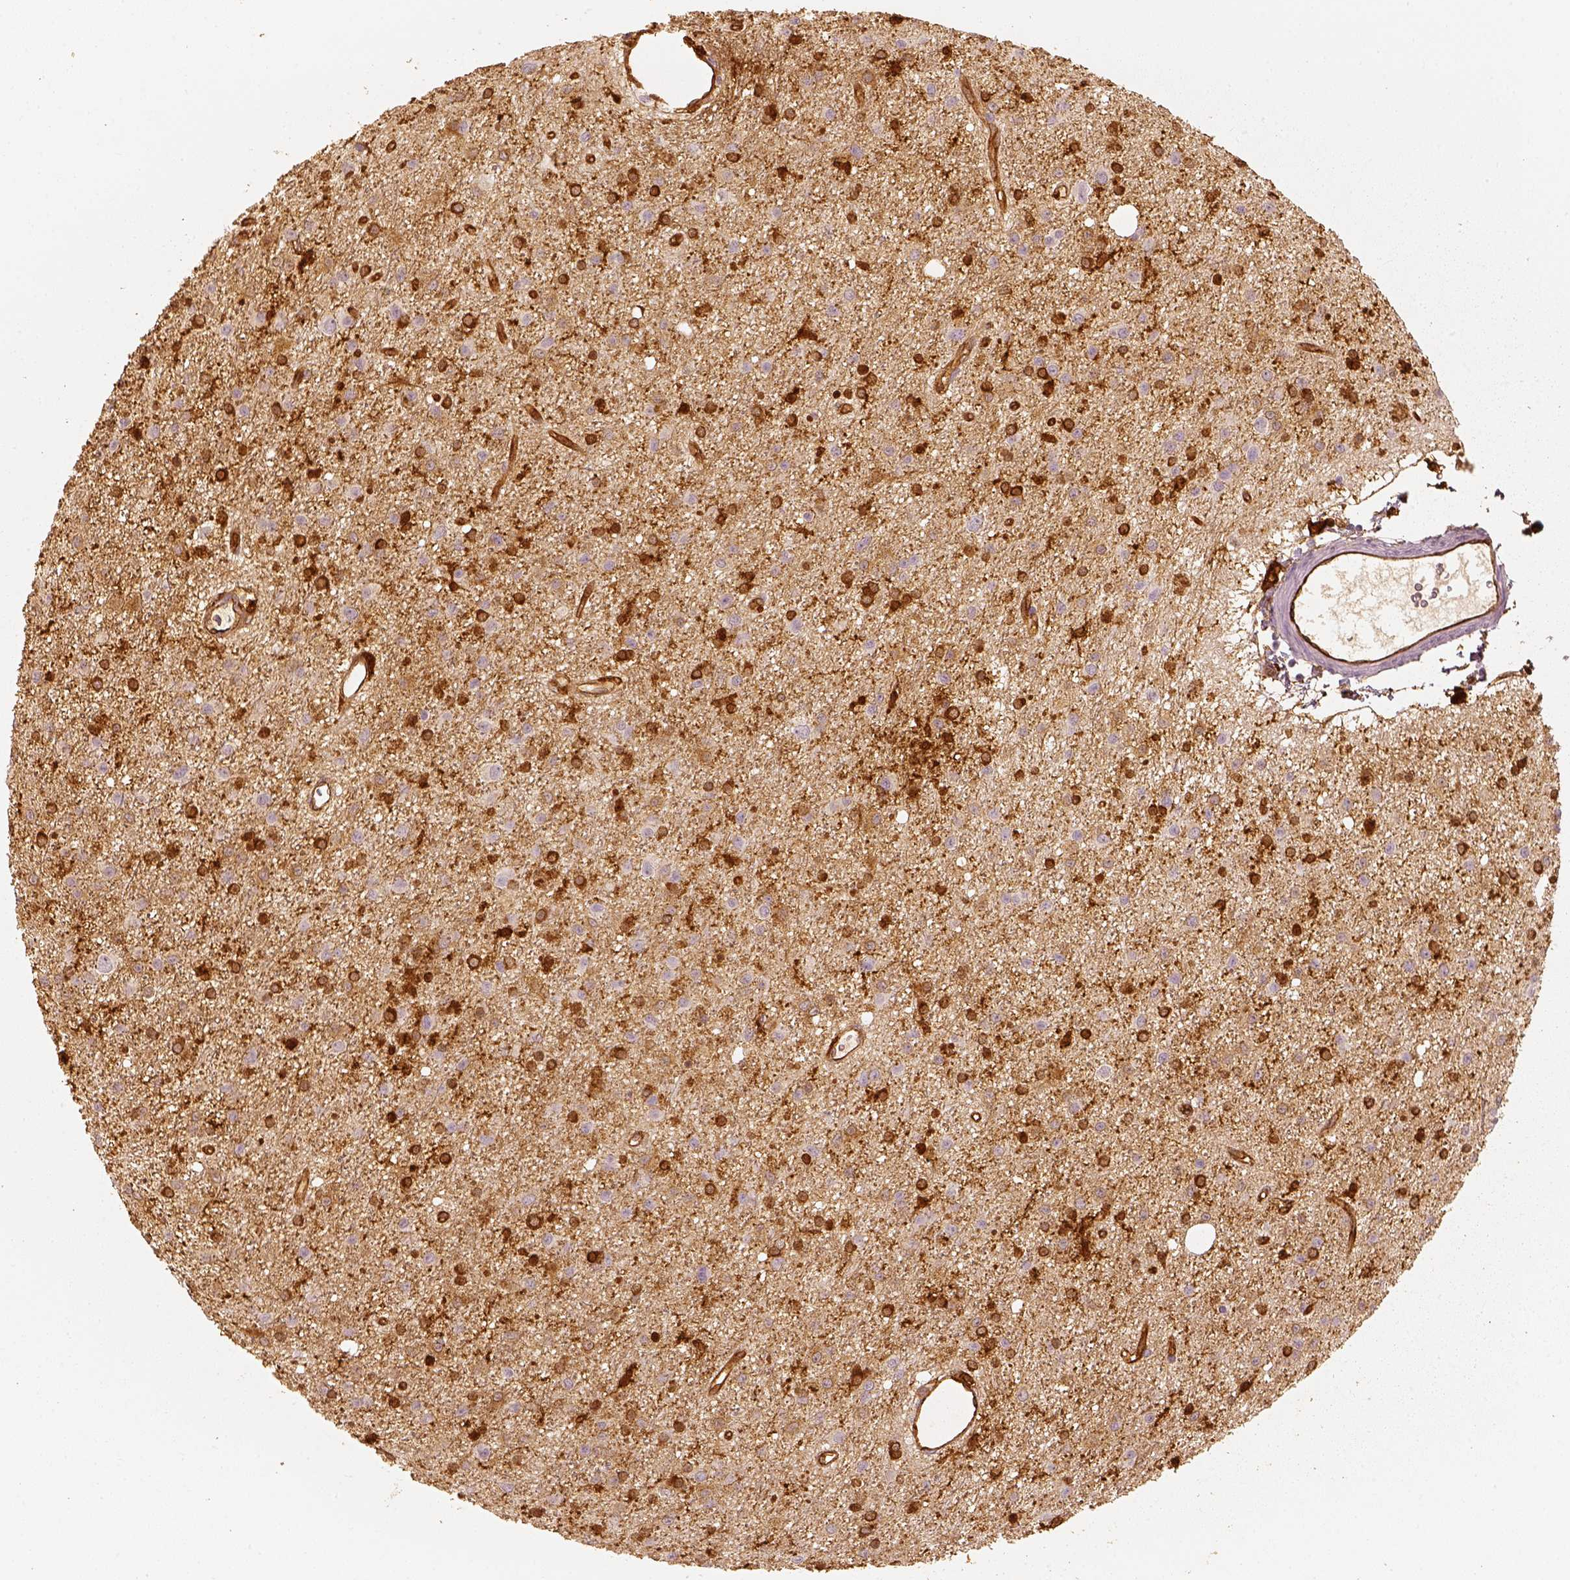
{"staining": {"intensity": "strong", "quantity": ">75%", "location": "cytoplasmic/membranous"}, "tissue": "glioma", "cell_type": "Tumor cells", "image_type": "cancer", "snomed": [{"axis": "morphology", "description": "Glioma, malignant, Low grade"}, {"axis": "topography", "description": "Brain"}], "caption": "An immunohistochemistry histopathology image of tumor tissue is shown. Protein staining in brown highlights strong cytoplasmic/membranous positivity in glioma within tumor cells.", "gene": "FSCN1", "patient": {"sex": "male", "age": 27}}